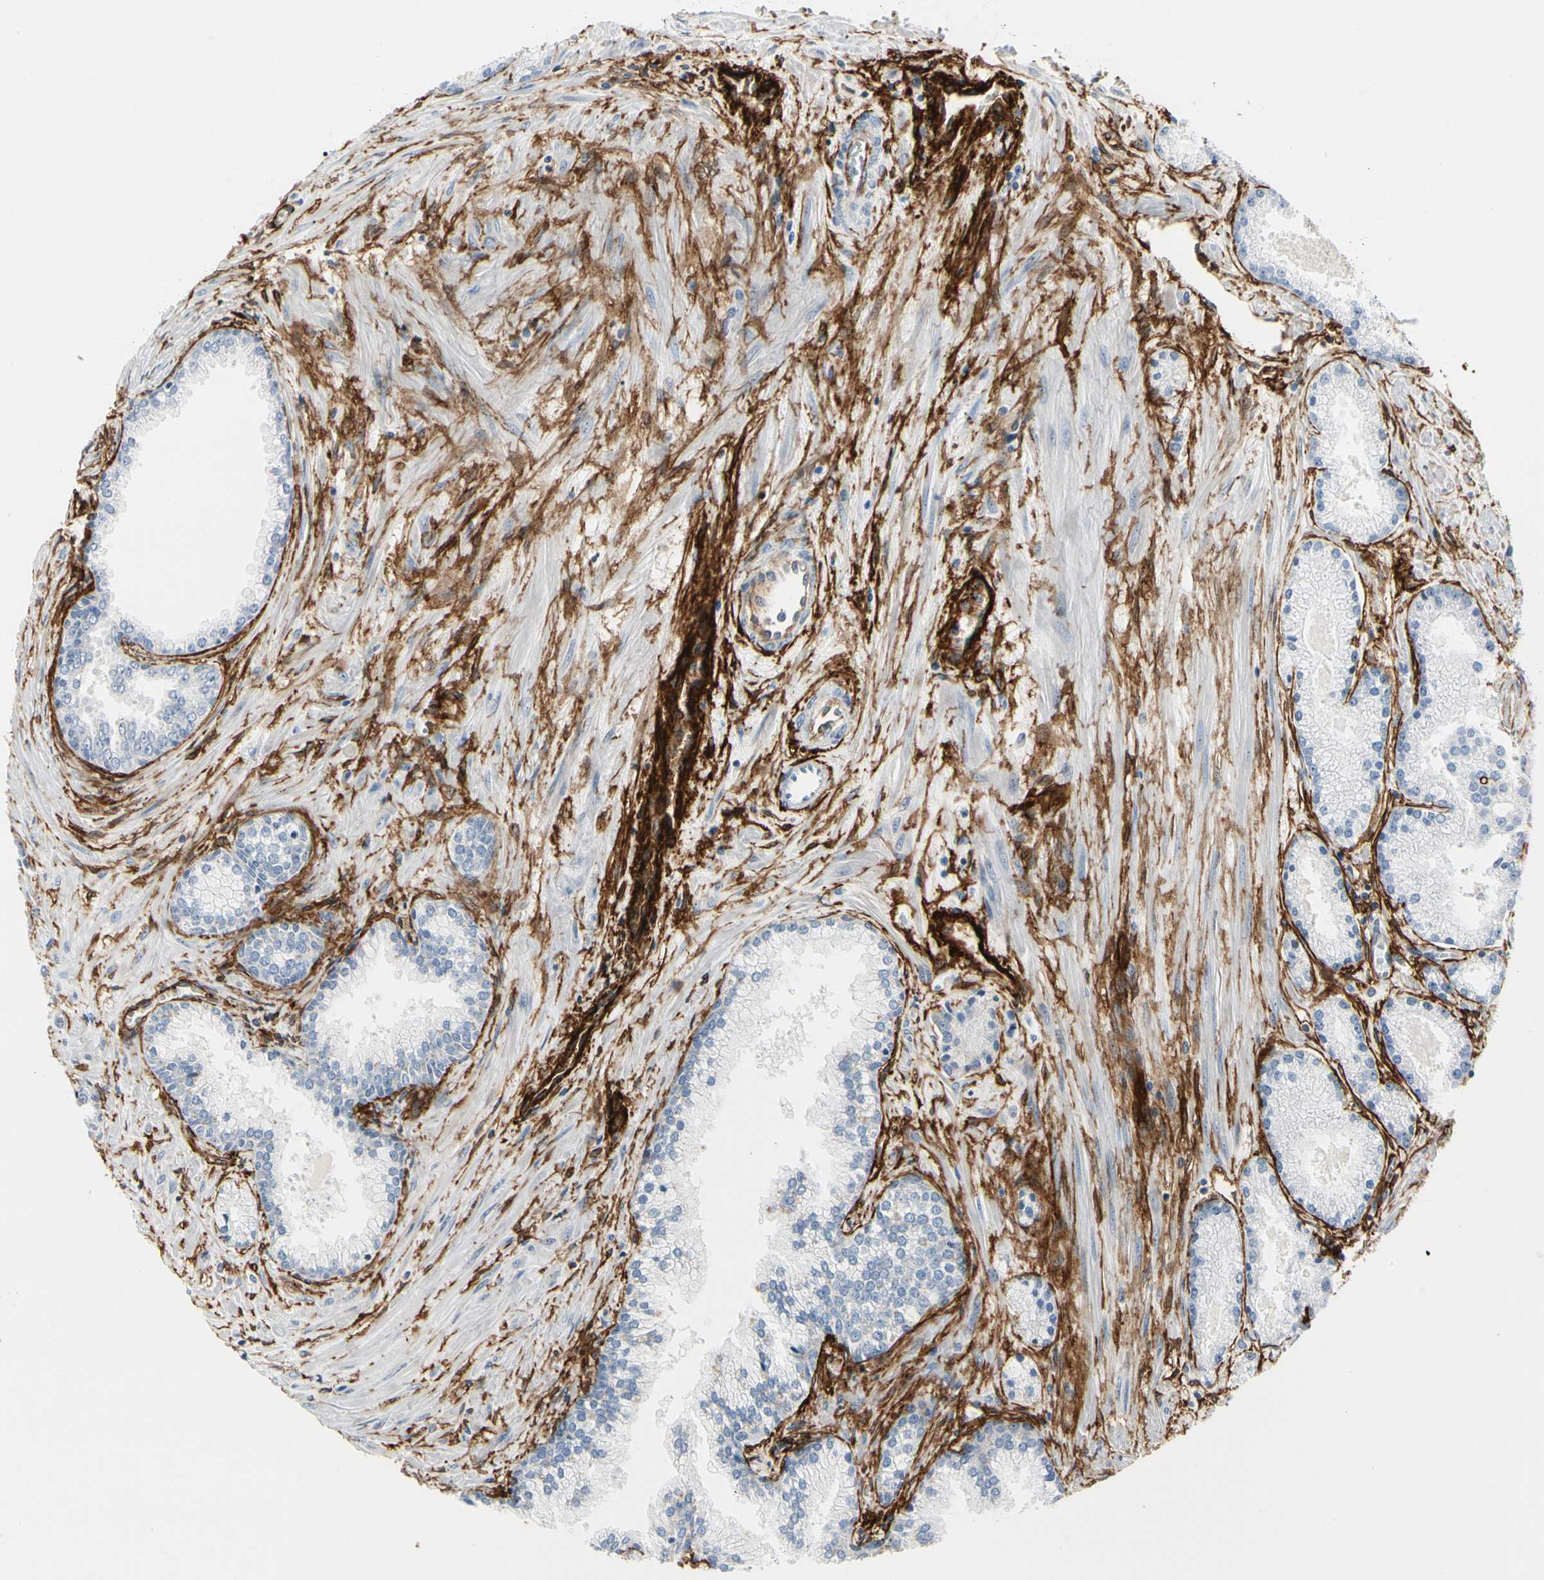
{"staining": {"intensity": "negative", "quantity": "none", "location": "none"}, "tissue": "prostate cancer", "cell_type": "Tumor cells", "image_type": "cancer", "snomed": [{"axis": "morphology", "description": "Adenocarcinoma, High grade"}, {"axis": "topography", "description": "Prostate"}], "caption": "The immunohistochemistry micrograph has no significant expression in tumor cells of prostate cancer (adenocarcinoma (high-grade)) tissue.", "gene": "GGT5", "patient": {"sex": "male", "age": 61}}